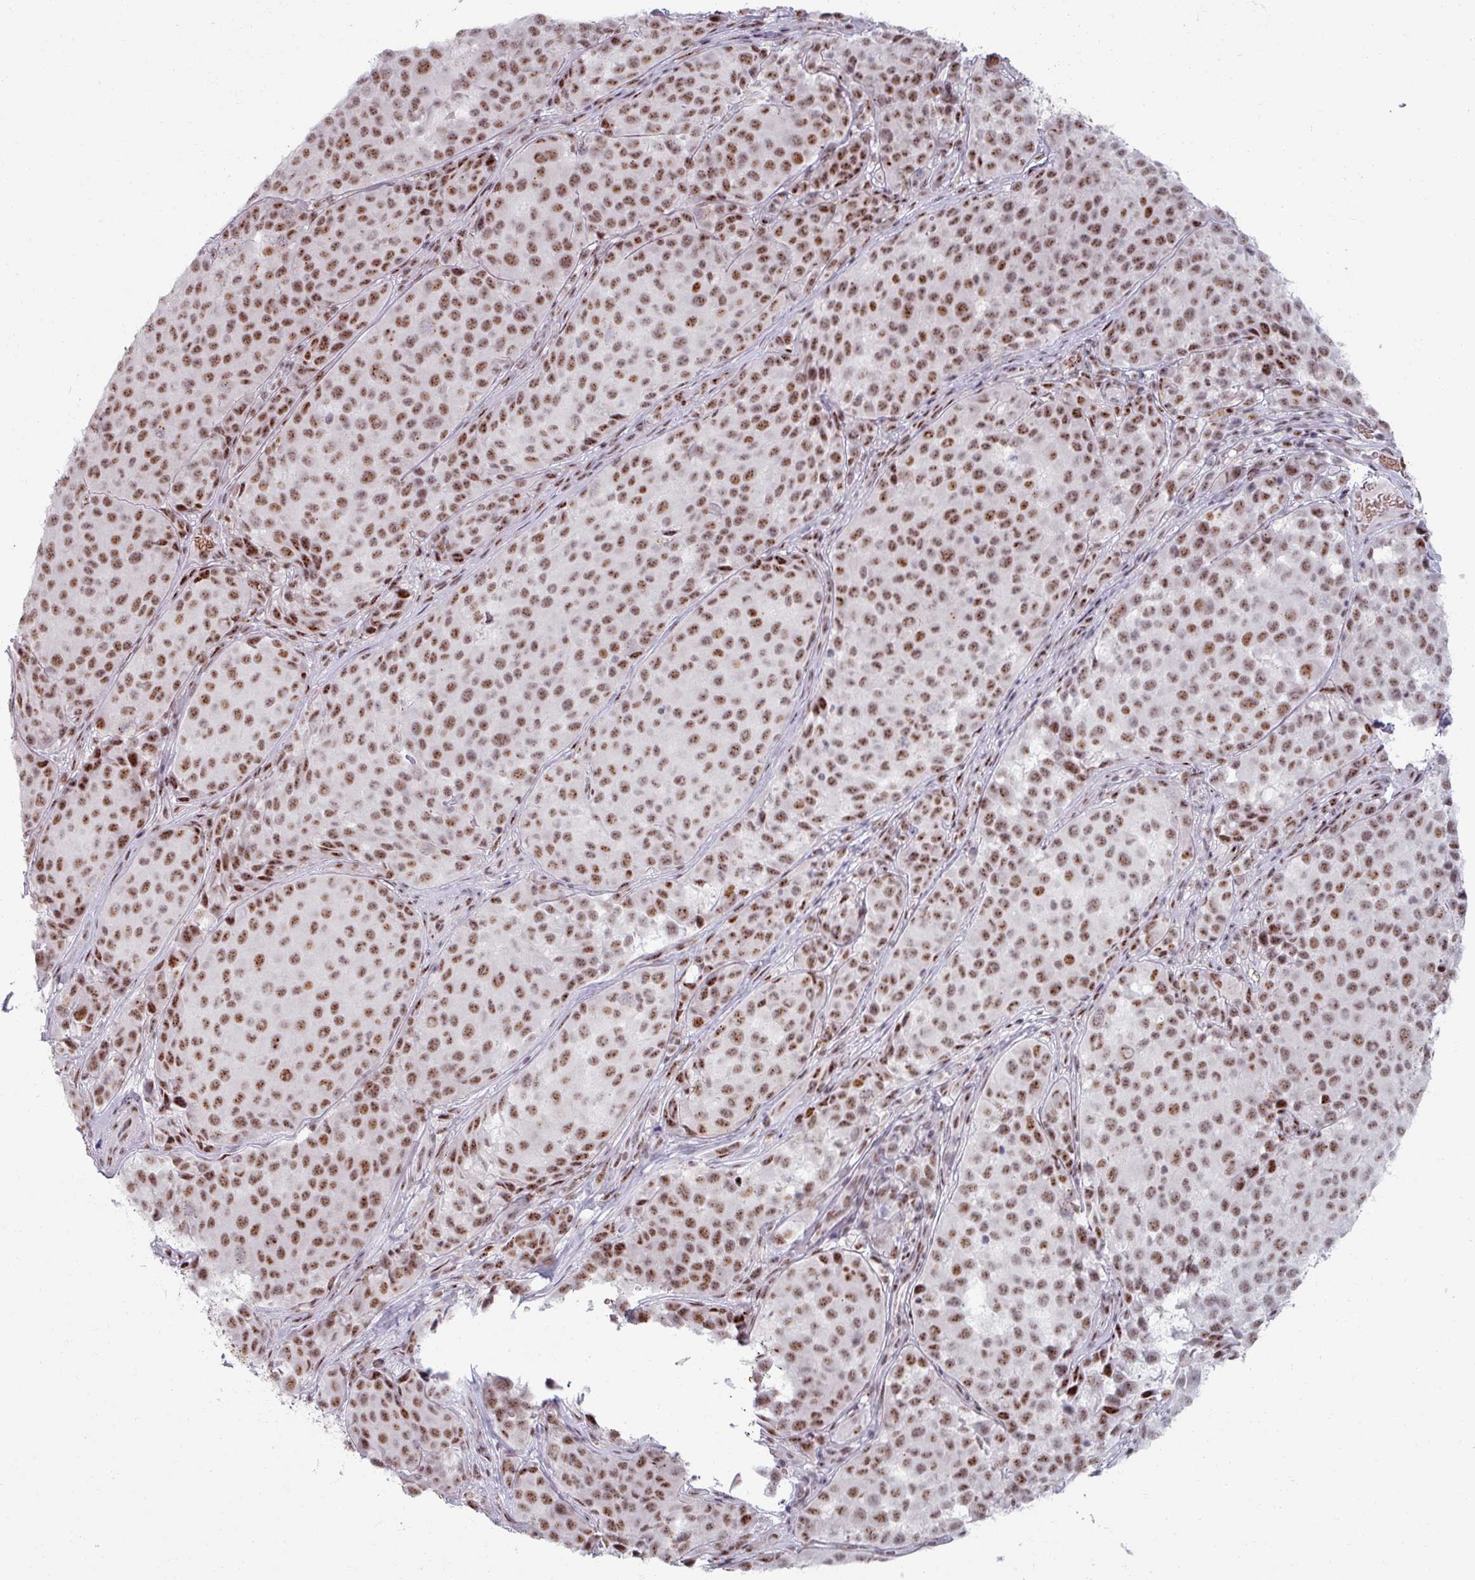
{"staining": {"intensity": "moderate", "quantity": ">75%", "location": "nuclear"}, "tissue": "melanoma", "cell_type": "Tumor cells", "image_type": "cancer", "snomed": [{"axis": "morphology", "description": "Malignant melanoma, NOS"}, {"axis": "topography", "description": "Skin"}], "caption": "DAB (3,3'-diaminobenzidine) immunohistochemical staining of melanoma reveals moderate nuclear protein expression in approximately >75% of tumor cells. The protein of interest is shown in brown color, while the nuclei are stained blue.", "gene": "NCOR1", "patient": {"sex": "male", "age": 64}}